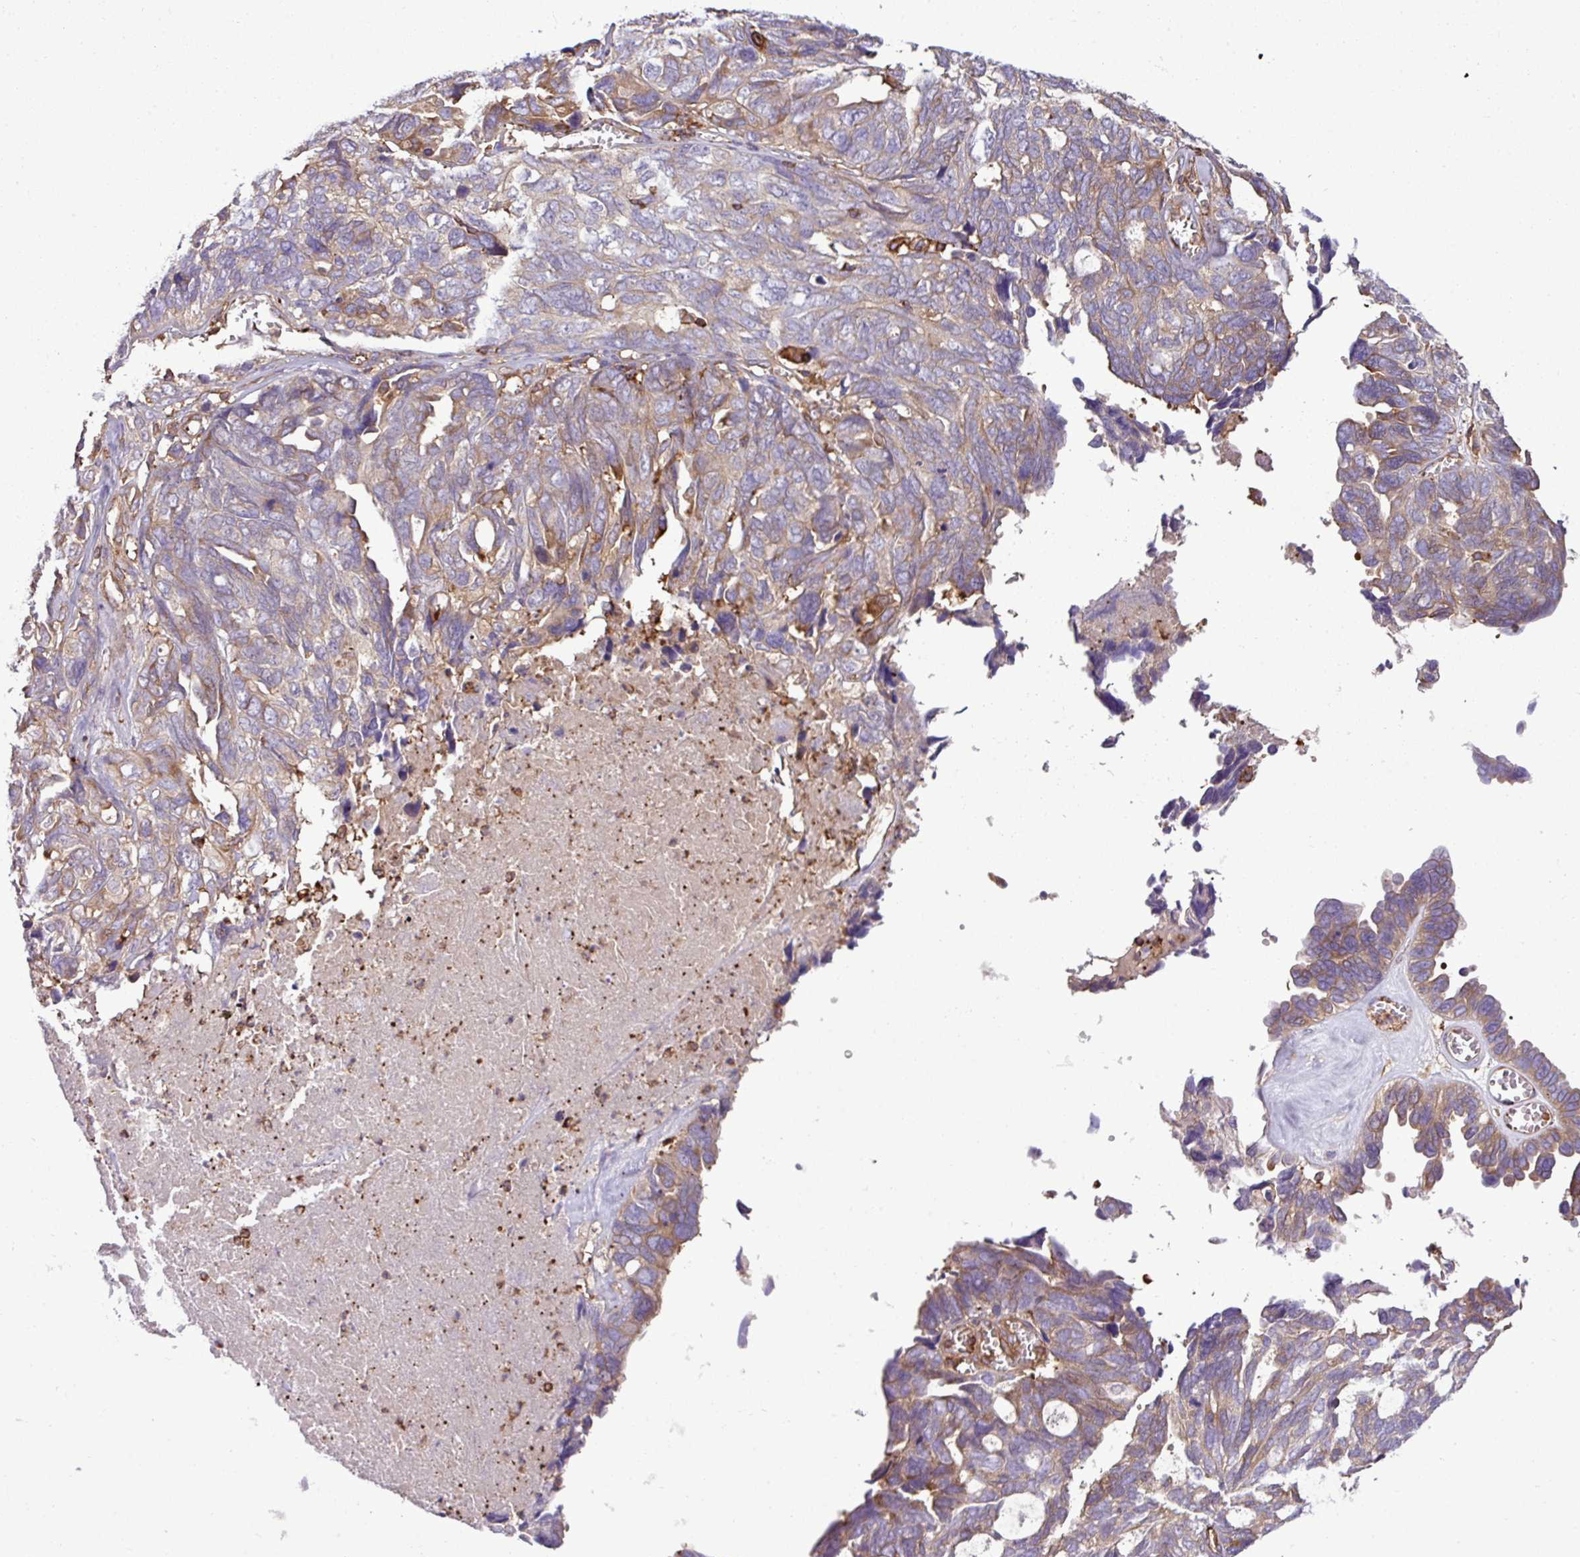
{"staining": {"intensity": "moderate", "quantity": "<25%", "location": "cytoplasmic/membranous"}, "tissue": "ovarian cancer", "cell_type": "Tumor cells", "image_type": "cancer", "snomed": [{"axis": "morphology", "description": "Cystadenocarcinoma, serous, NOS"}, {"axis": "topography", "description": "Ovary"}], "caption": "Immunohistochemical staining of serous cystadenocarcinoma (ovarian) shows low levels of moderate cytoplasmic/membranous protein staining in about <25% of tumor cells.", "gene": "PGAP6", "patient": {"sex": "female", "age": 79}}